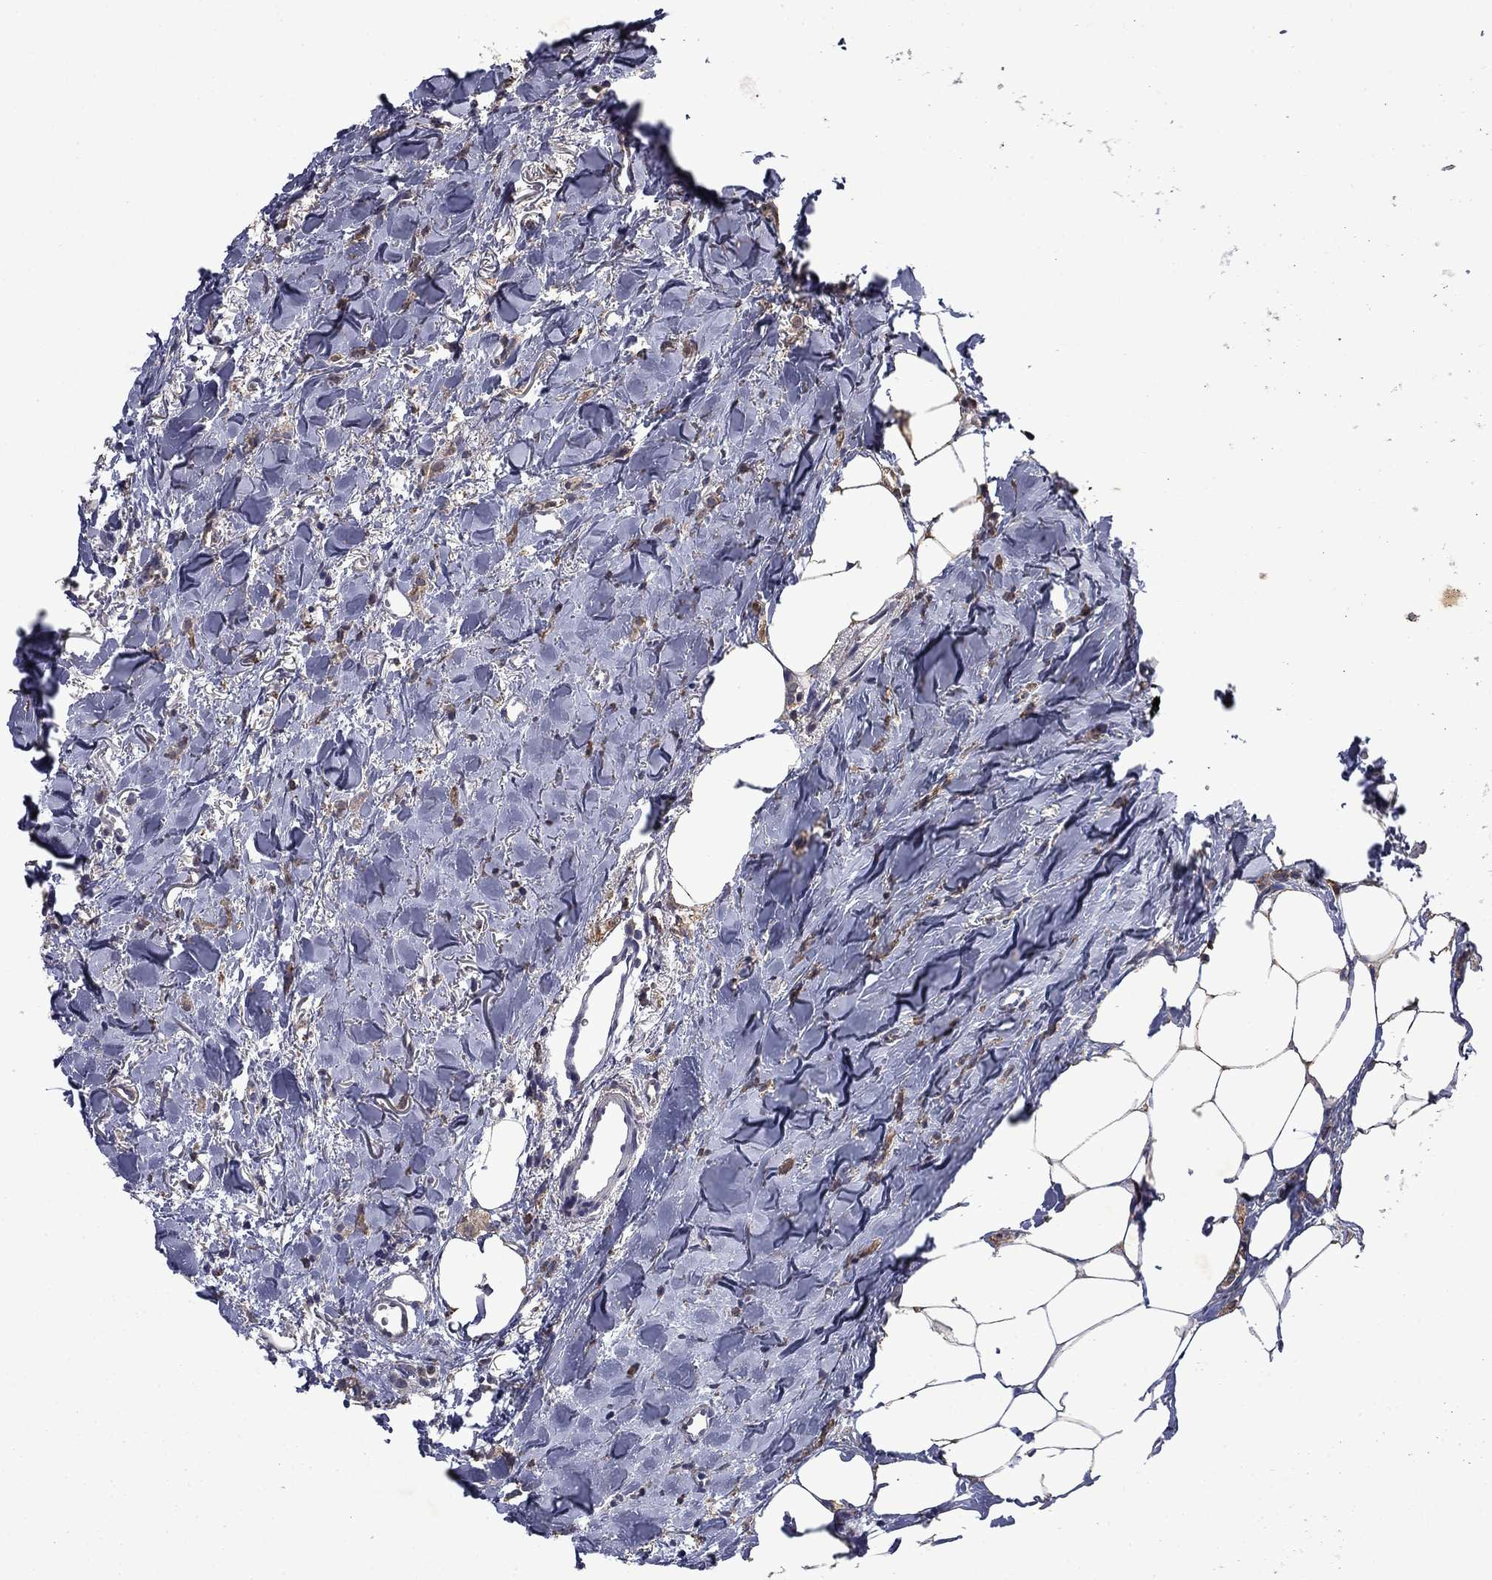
{"staining": {"intensity": "weak", "quantity": "<25%", "location": "cytoplasmic/membranous"}, "tissue": "breast cancer", "cell_type": "Tumor cells", "image_type": "cancer", "snomed": [{"axis": "morphology", "description": "Duct carcinoma"}, {"axis": "topography", "description": "Breast"}], "caption": "Tumor cells show no significant protein expression in breast cancer (infiltrating ductal carcinoma).", "gene": "MFAP3L", "patient": {"sex": "female", "age": 85}}